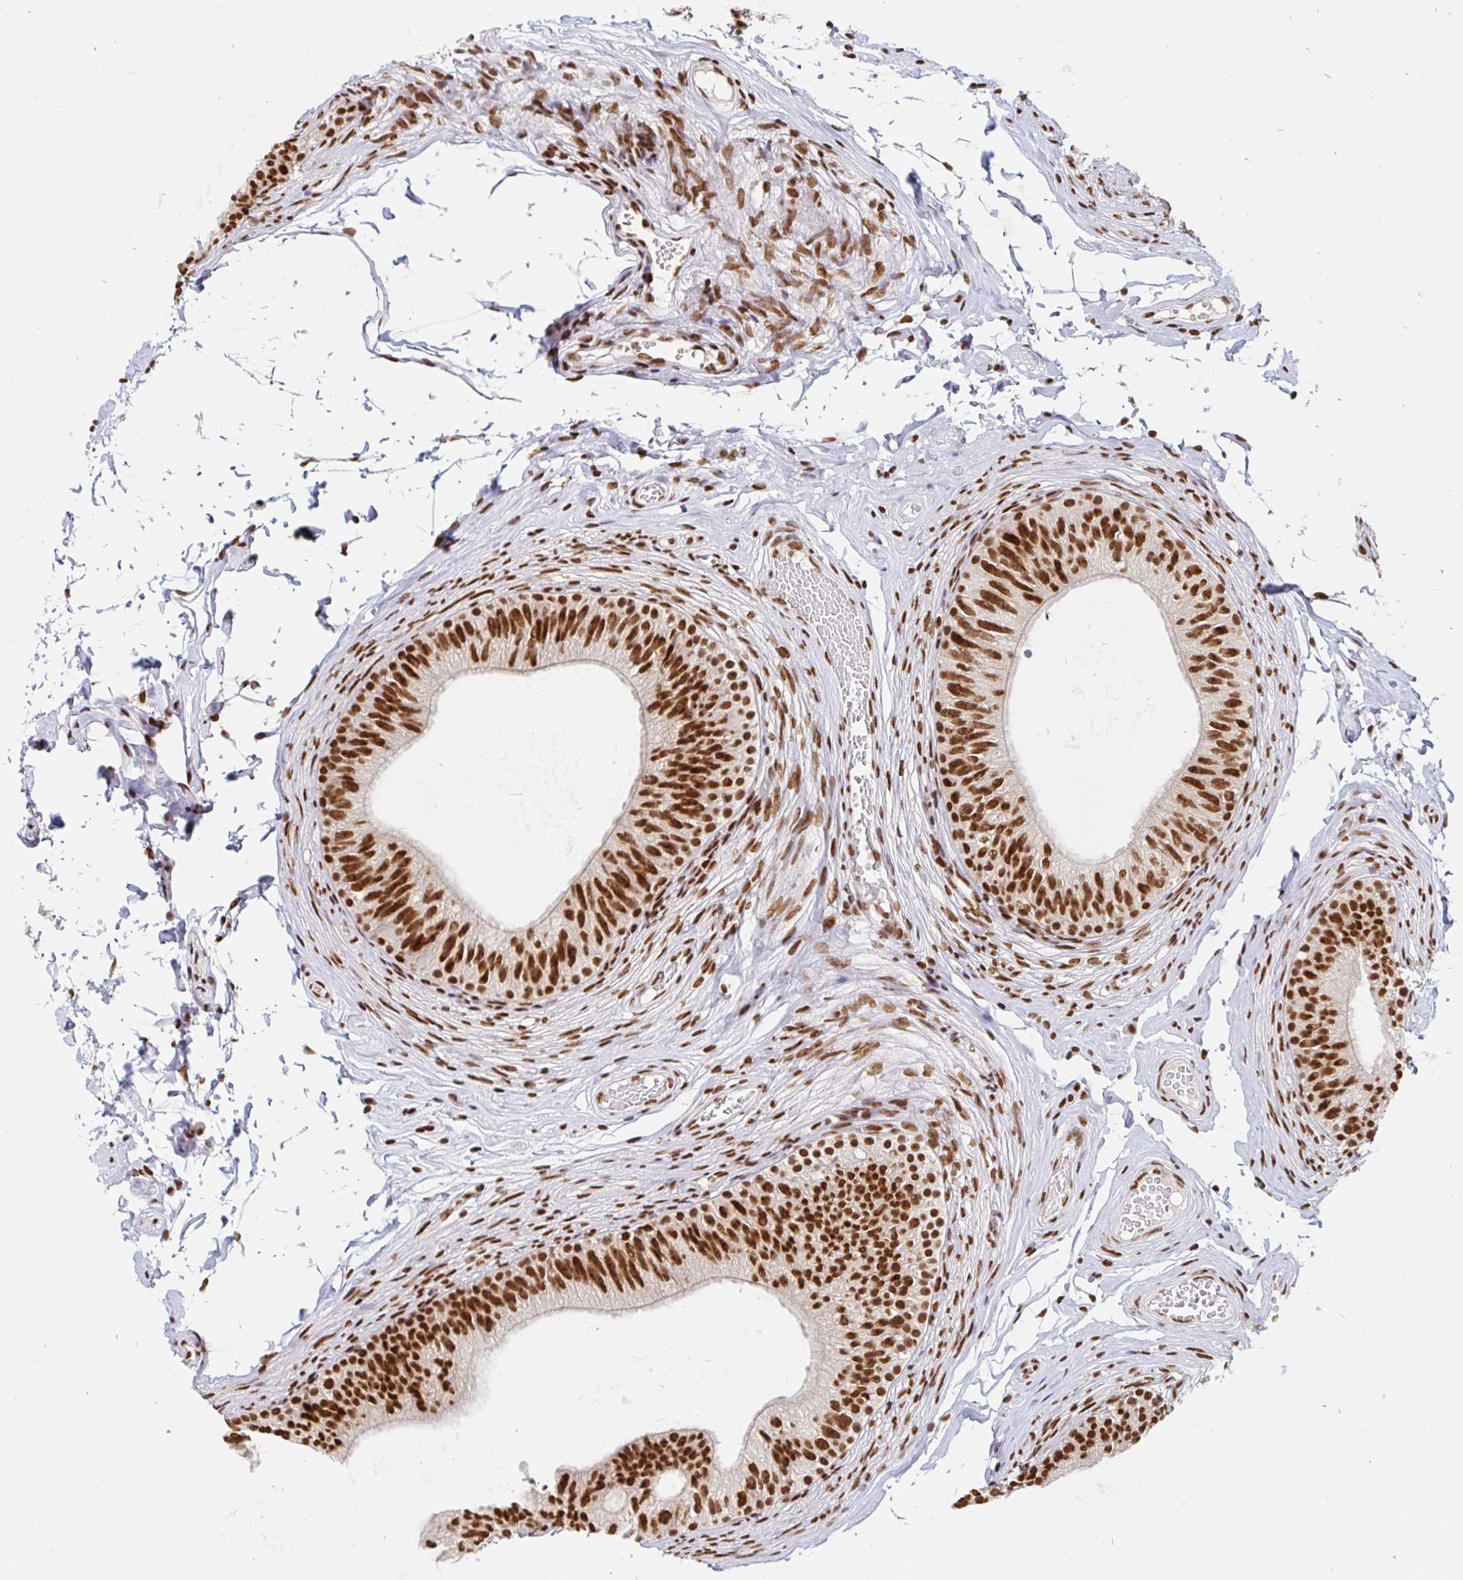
{"staining": {"intensity": "strong", "quantity": ">75%", "location": "nuclear"}, "tissue": "epididymis", "cell_type": "Glandular cells", "image_type": "normal", "snomed": [{"axis": "morphology", "description": "Normal tissue, NOS"}, {"axis": "topography", "description": "Epididymis, spermatic cord, NOS"}, {"axis": "topography", "description": "Epididymis"}, {"axis": "topography", "description": "Peripheral nerve tissue"}], "caption": "An image showing strong nuclear positivity in about >75% of glandular cells in benign epididymis, as visualized by brown immunohistochemical staining.", "gene": "RBMXL1", "patient": {"sex": "male", "age": 29}}